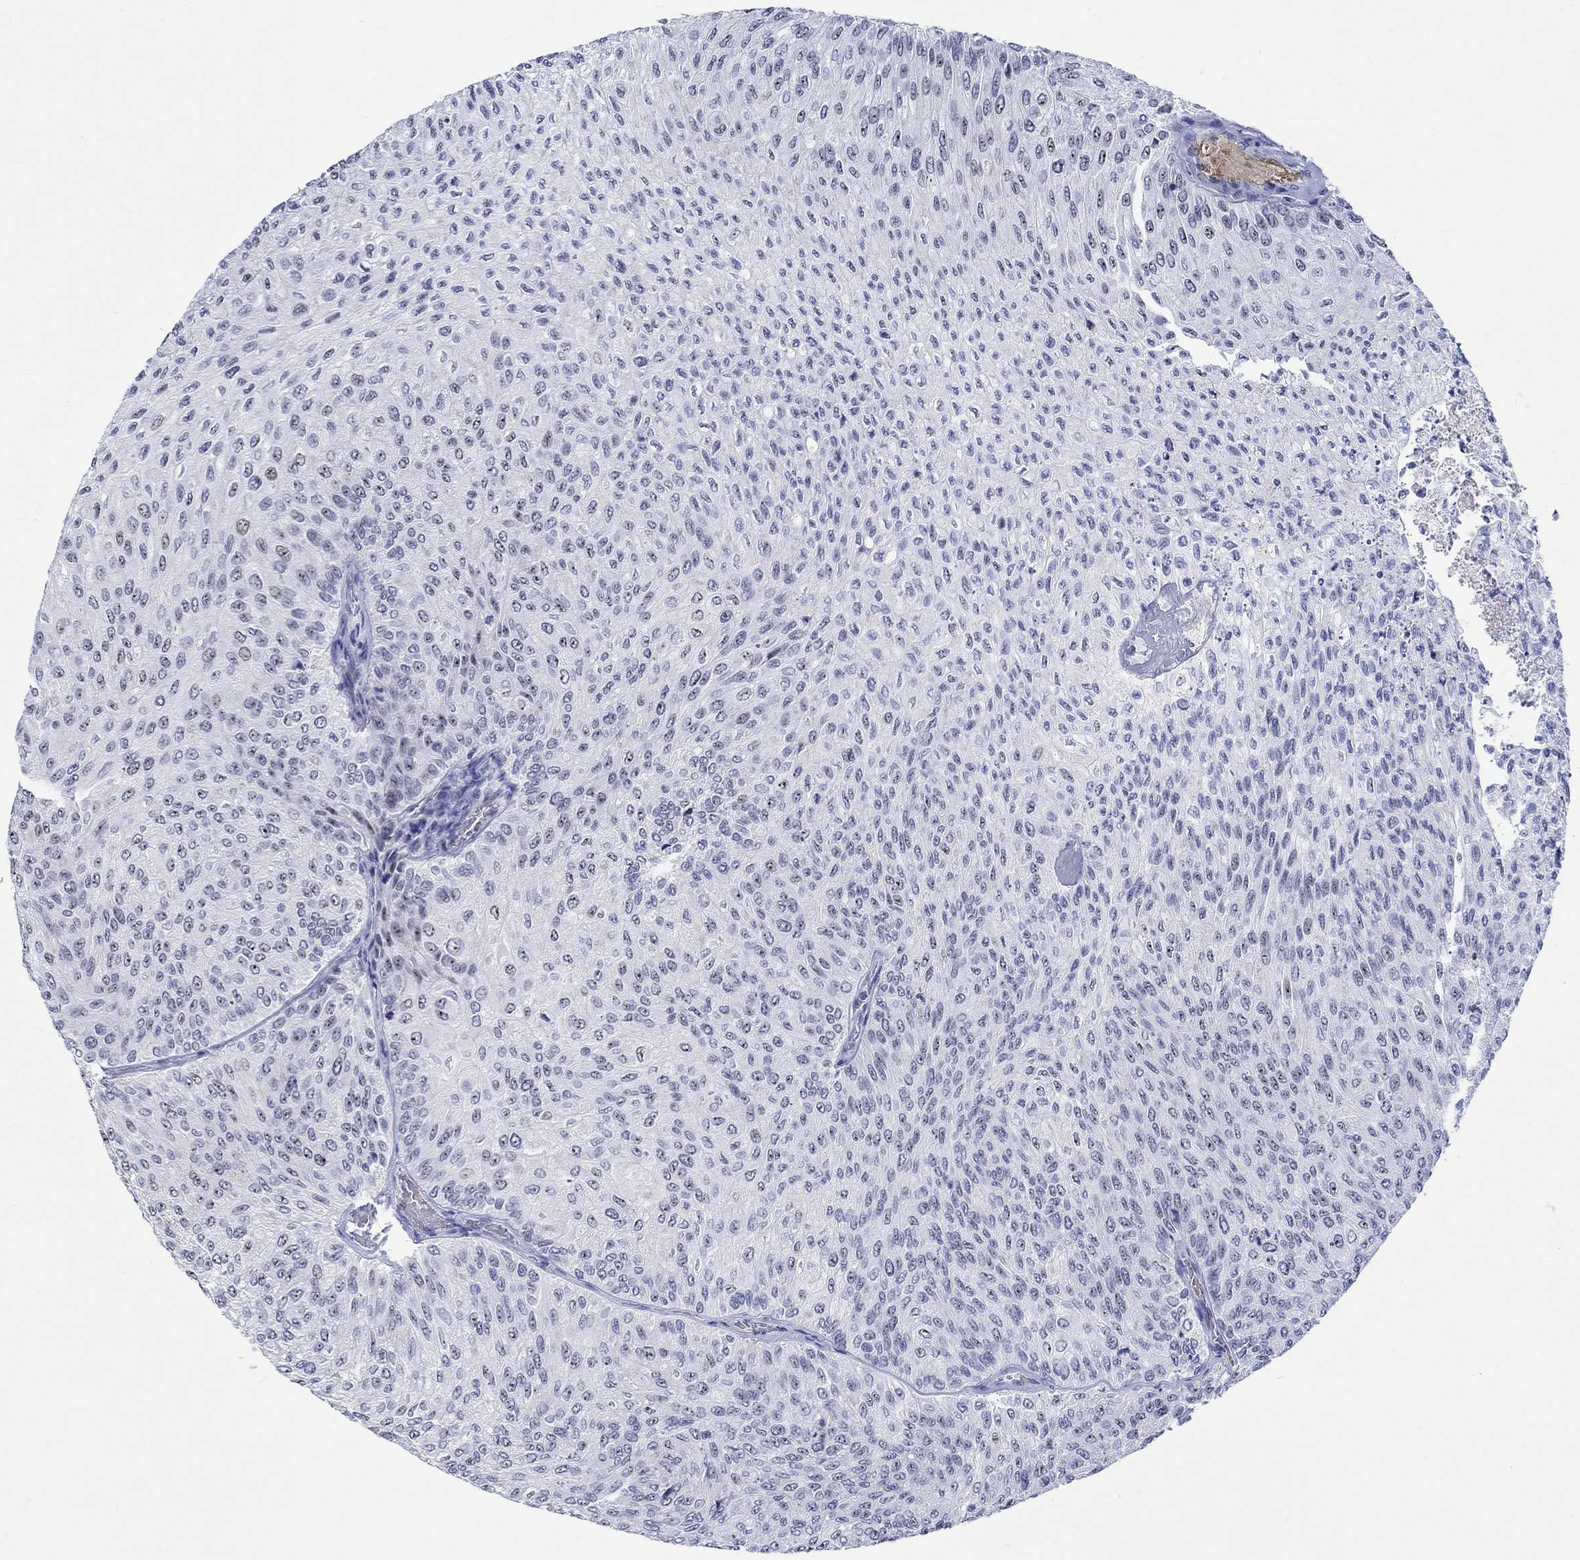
{"staining": {"intensity": "negative", "quantity": "none", "location": "none"}, "tissue": "urothelial cancer", "cell_type": "Tumor cells", "image_type": "cancer", "snomed": [{"axis": "morphology", "description": "Urothelial carcinoma, Low grade"}, {"axis": "topography", "description": "Urinary bladder"}], "caption": "Photomicrograph shows no protein staining in tumor cells of urothelial carcinoma (low-grade) tissue. Brightfield microscopy of immunohistochemistry (IHC) stained with DAB (3,3'-diaminobenzidine) (brown) and hematoxylin (blue), captured at high magnification.", "gene": "ZNF446", "patient": {"sex": "male", "age": 78}}